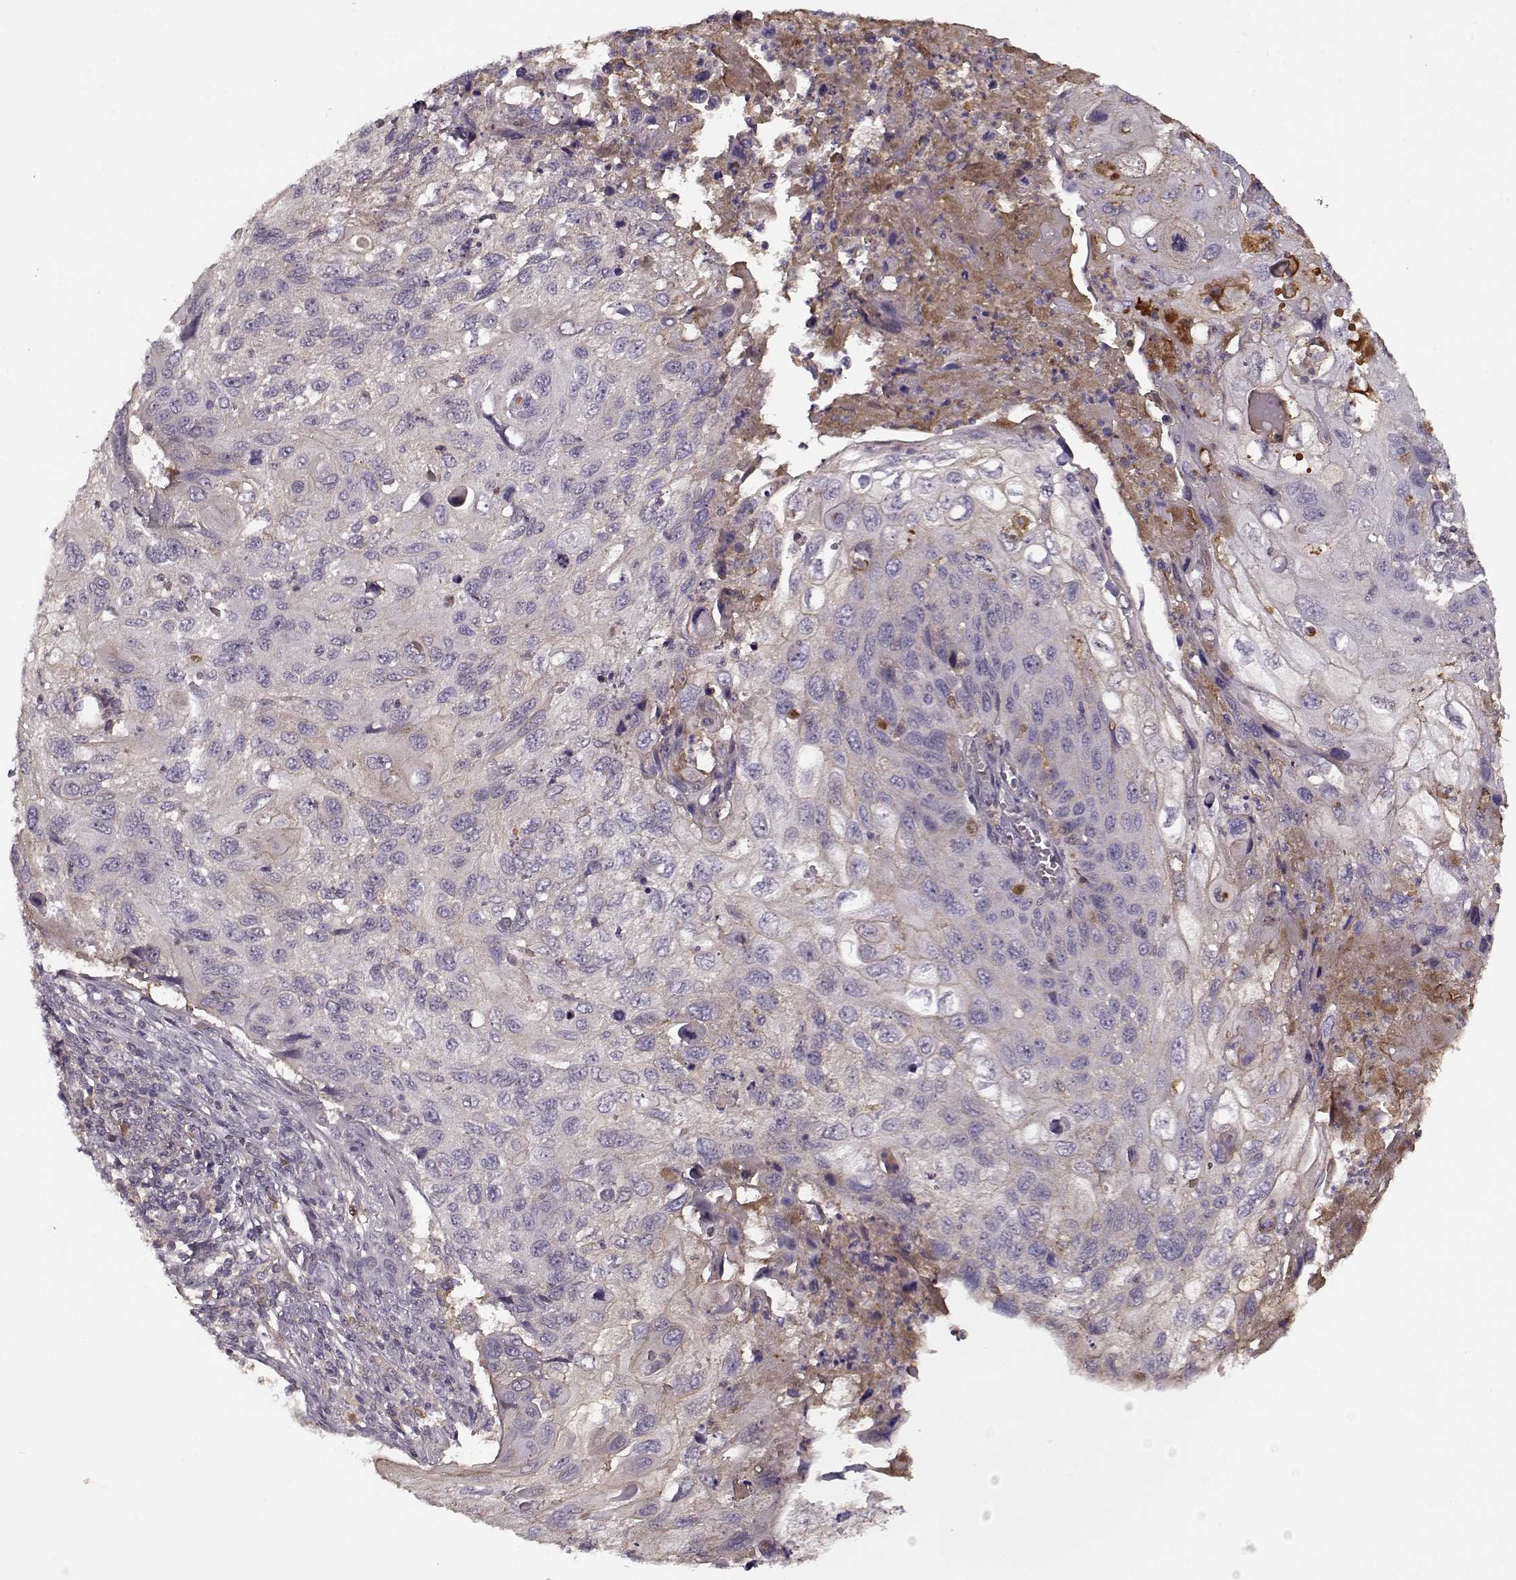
{"staining": {"intensity": "weak", "quantity": "<25%", "location": "cytoplasmic/membranous"}, "tissue": "cervical cancer", "cell_type": "Tumor cells", "image_type": "cancer", "snomed": [{"axis": "morphology", "description": "Squamous cell carcinoma, NOS"}, {"axis": "topography", "description": "Cervix"}], "caption": "Immunohistochemistry image of neoplastic tissue: cervical cancer (squamous cell carcinoma) stained with DAB (3,3'-diaminobenzidine) shows no significant protein expression in tumor cells.", "gene": "AFM", "patient": {"sex": "female", "age": 70}}